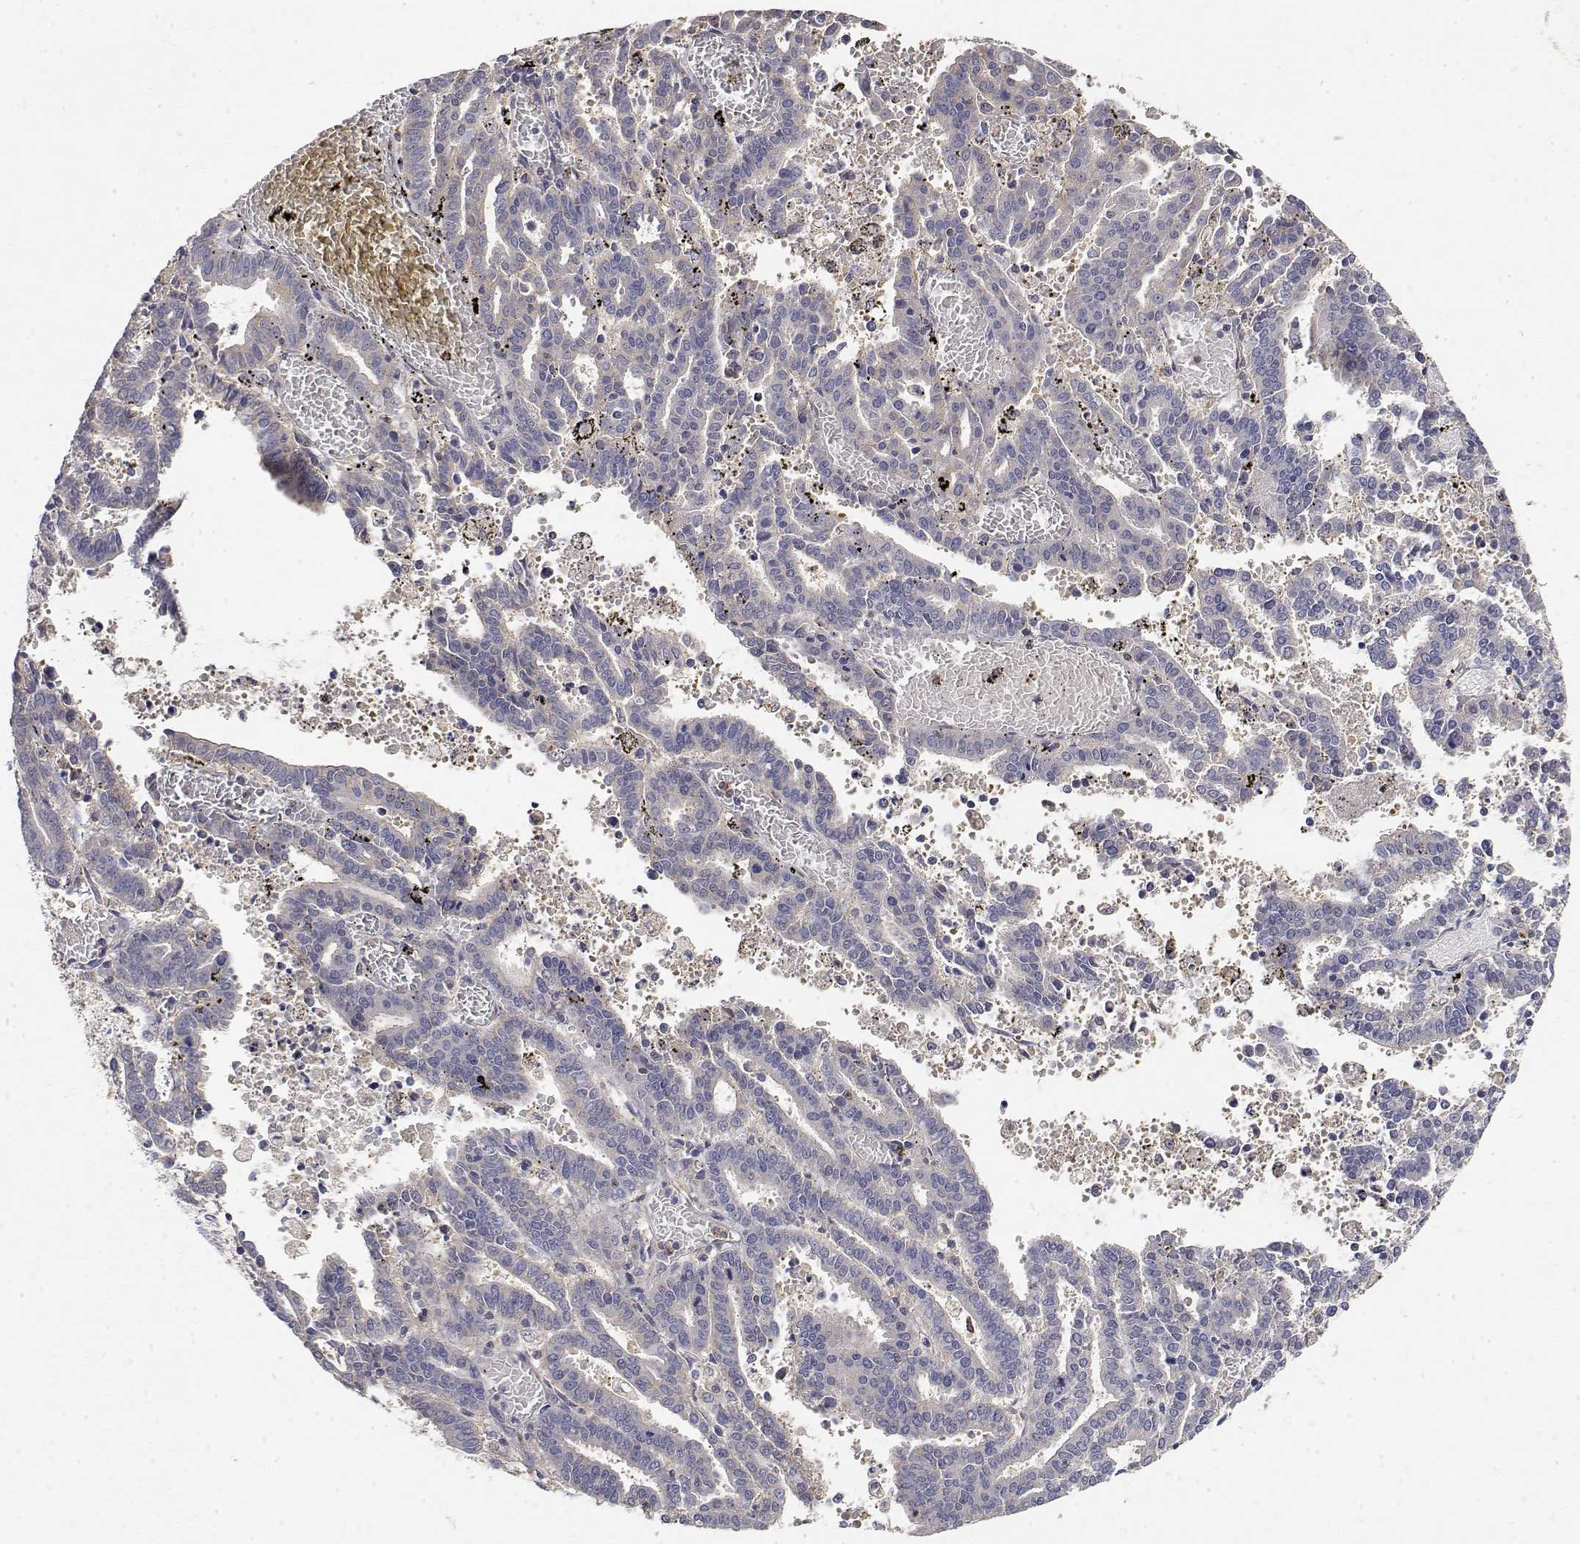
{"staining": {"intensity": "negative", "quantity": "none", "location": "none"}, "tissue": "endometrial cancer", "cell_type": "Tumor cells", "image_type": "cancer", "snomed": [{"axis": "morphology", "description": "Adenocarcinoma, NOS"}, {"axis": "topography", "description": "Uterus"}], "caption": "DAB immunohistochemical staining of human endometrial cancer (adenocarcinoma) reveals no significant positivity in tumor cells. Nuclei are stained in blue.", "gene": "LONRF3", "patient": {"sex": "female", "age": 83}}